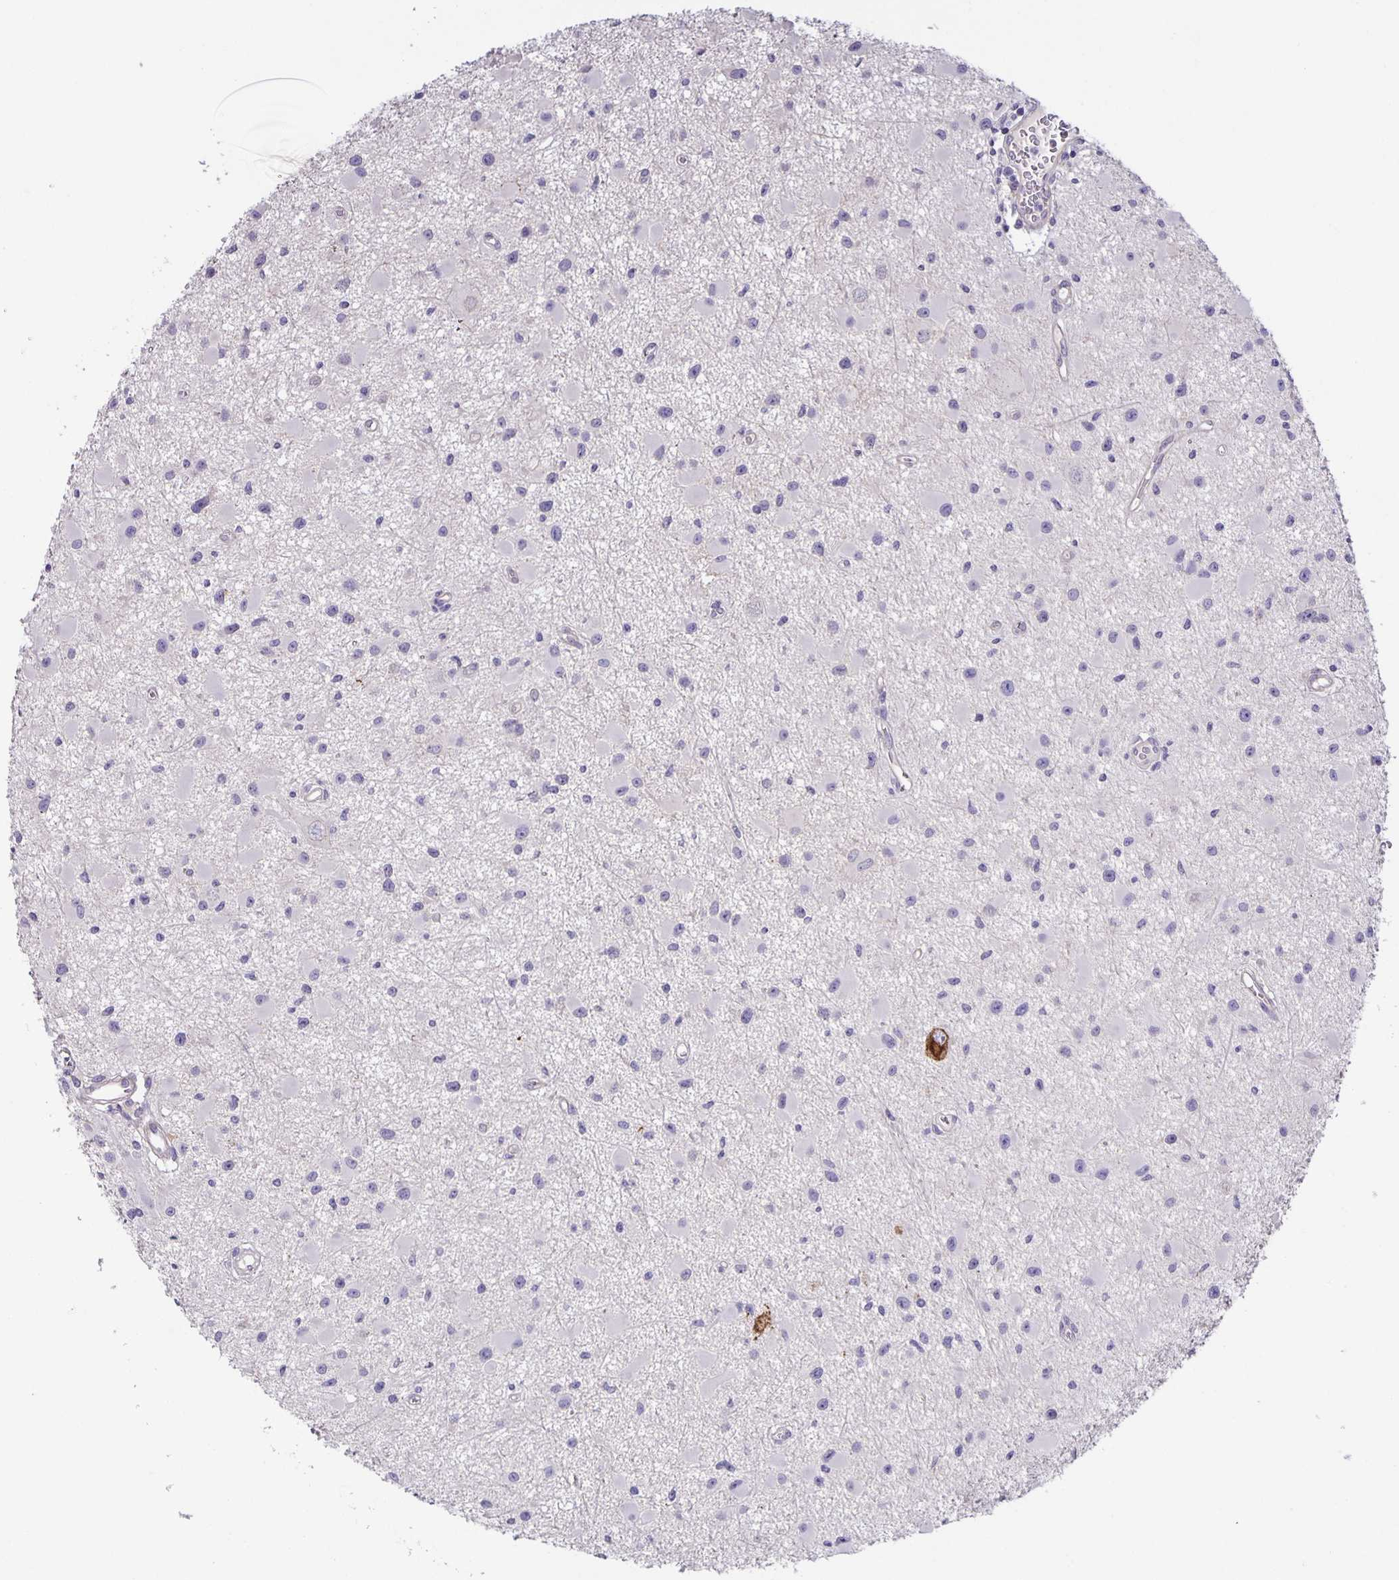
{"staining": {"intensity": "negative", "quantity": "none", "location": "none"}, "tissue": "glioma", "cell_type": "Tumor cells", "image_type": "cancer", "snomed": [{"axis": "morphology", "description": "Glioma, malignant, High grade"}, {"axis": "topography", "description": "Brain"}], "caption": "The image demonstrates no significant expression in tumor cells of malignant high-grade glioma. (Stains: DAB (3,3'-diaminobenzidine) immunohistochemistry (IHC) with hematoxylin counter stain, Microscopy: brightfield microscopy at high magnification).", "gene": "PTPN3", "patient": {"sex": "male", "age": 54}}